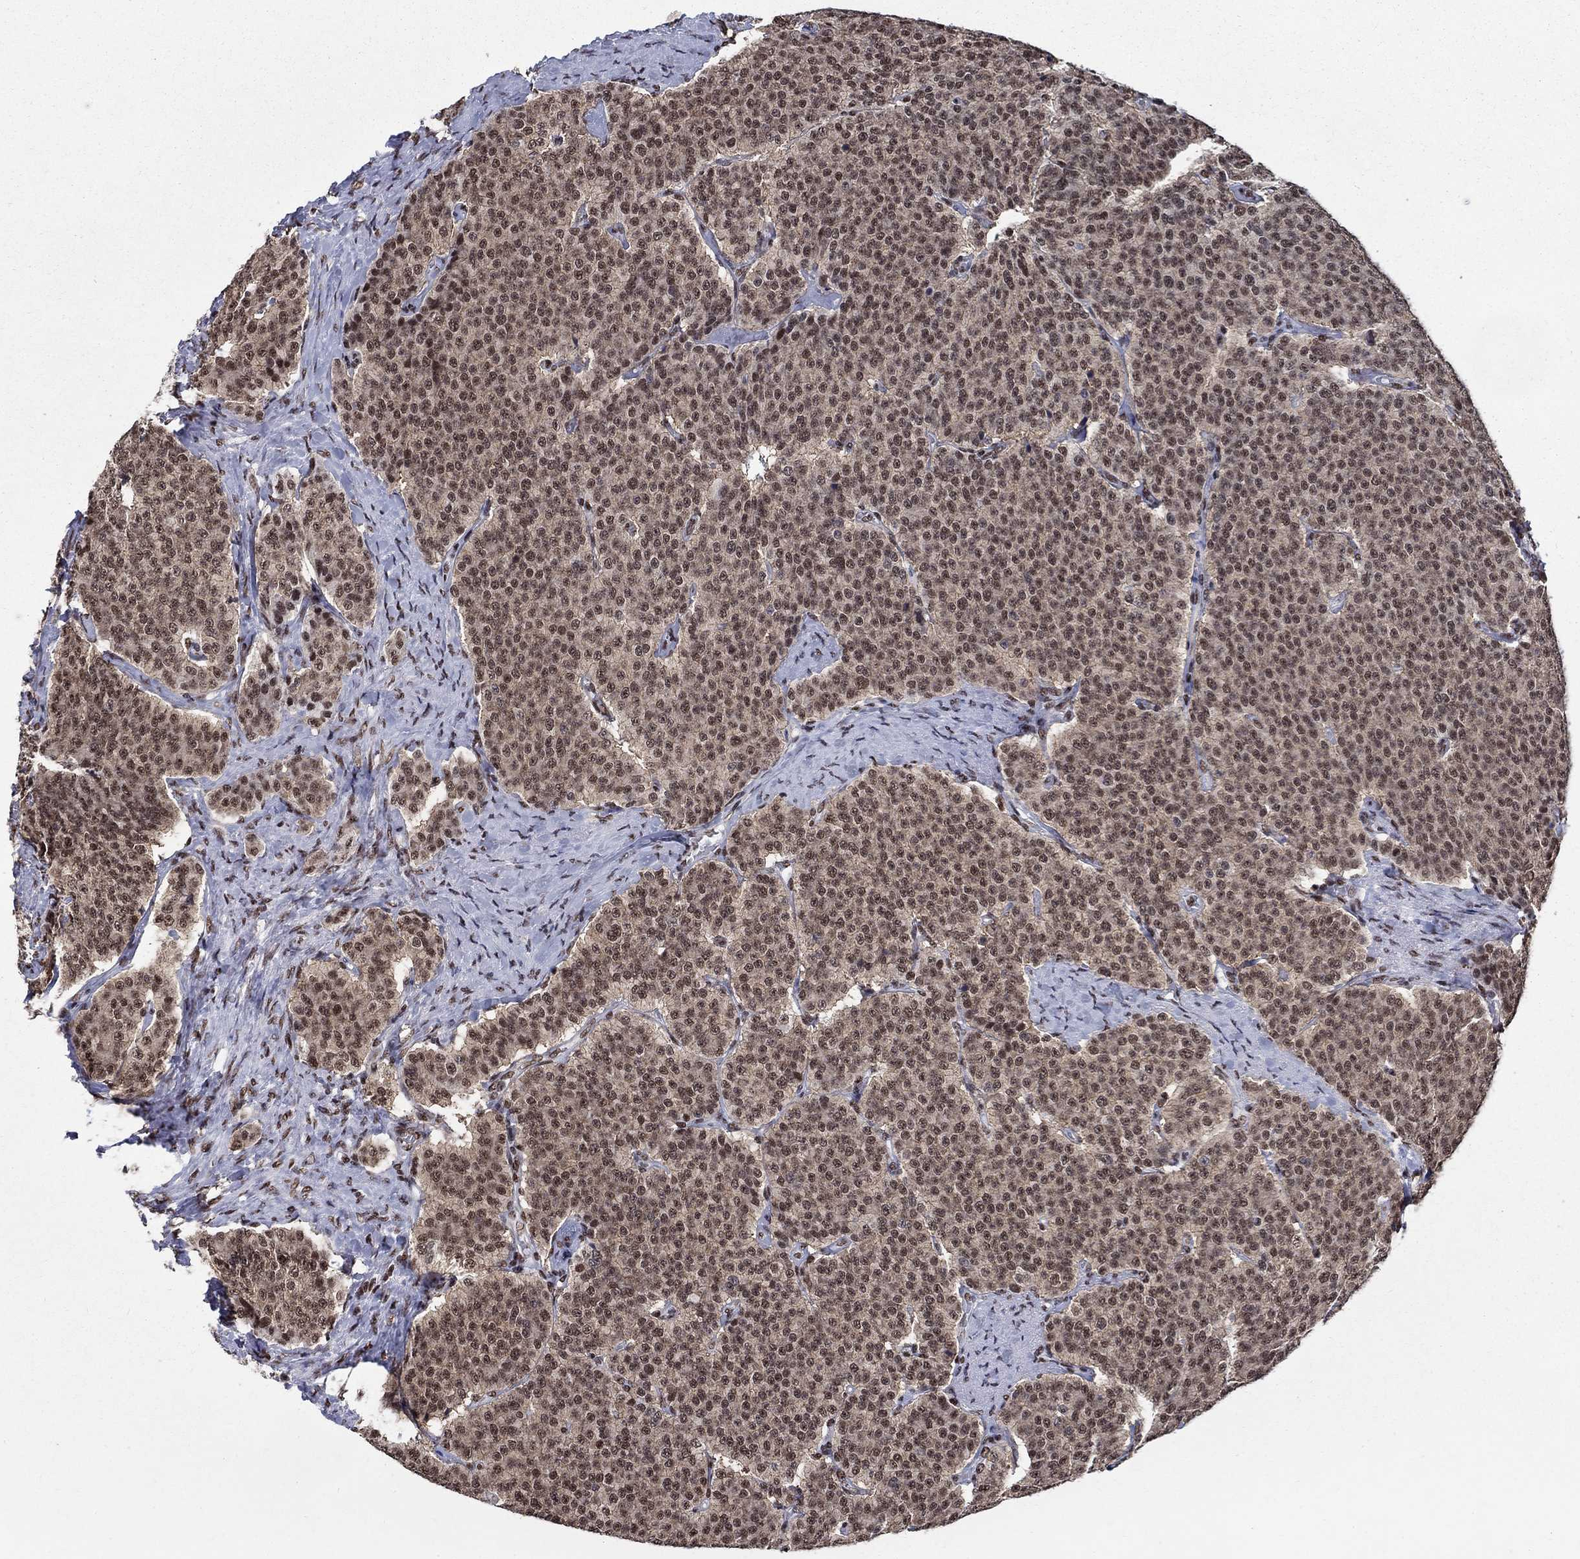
{"staining": {"intensity": "moderate", "quantity": ">75%", "location": "cytoplasmic/membranous,nuclear"}, "tissue": "carcinoid", "cell_type": "Tumor cells", "image_type": "cancer", "snomed": [{"axis": "morphology", "description": "Carcinoid, malignant, NOS"}, {"axis": "topography", "description": "Small intestine"}], "caption": "About >75% of tumor cells in human malignant carcinoid reveal moderate cytoplasmic/membranous and nuclear protein staining as visualized by brown immunohistochemical staining.", "gene": "FBXO16", "patient": {"sex": "female", "age": 58}}